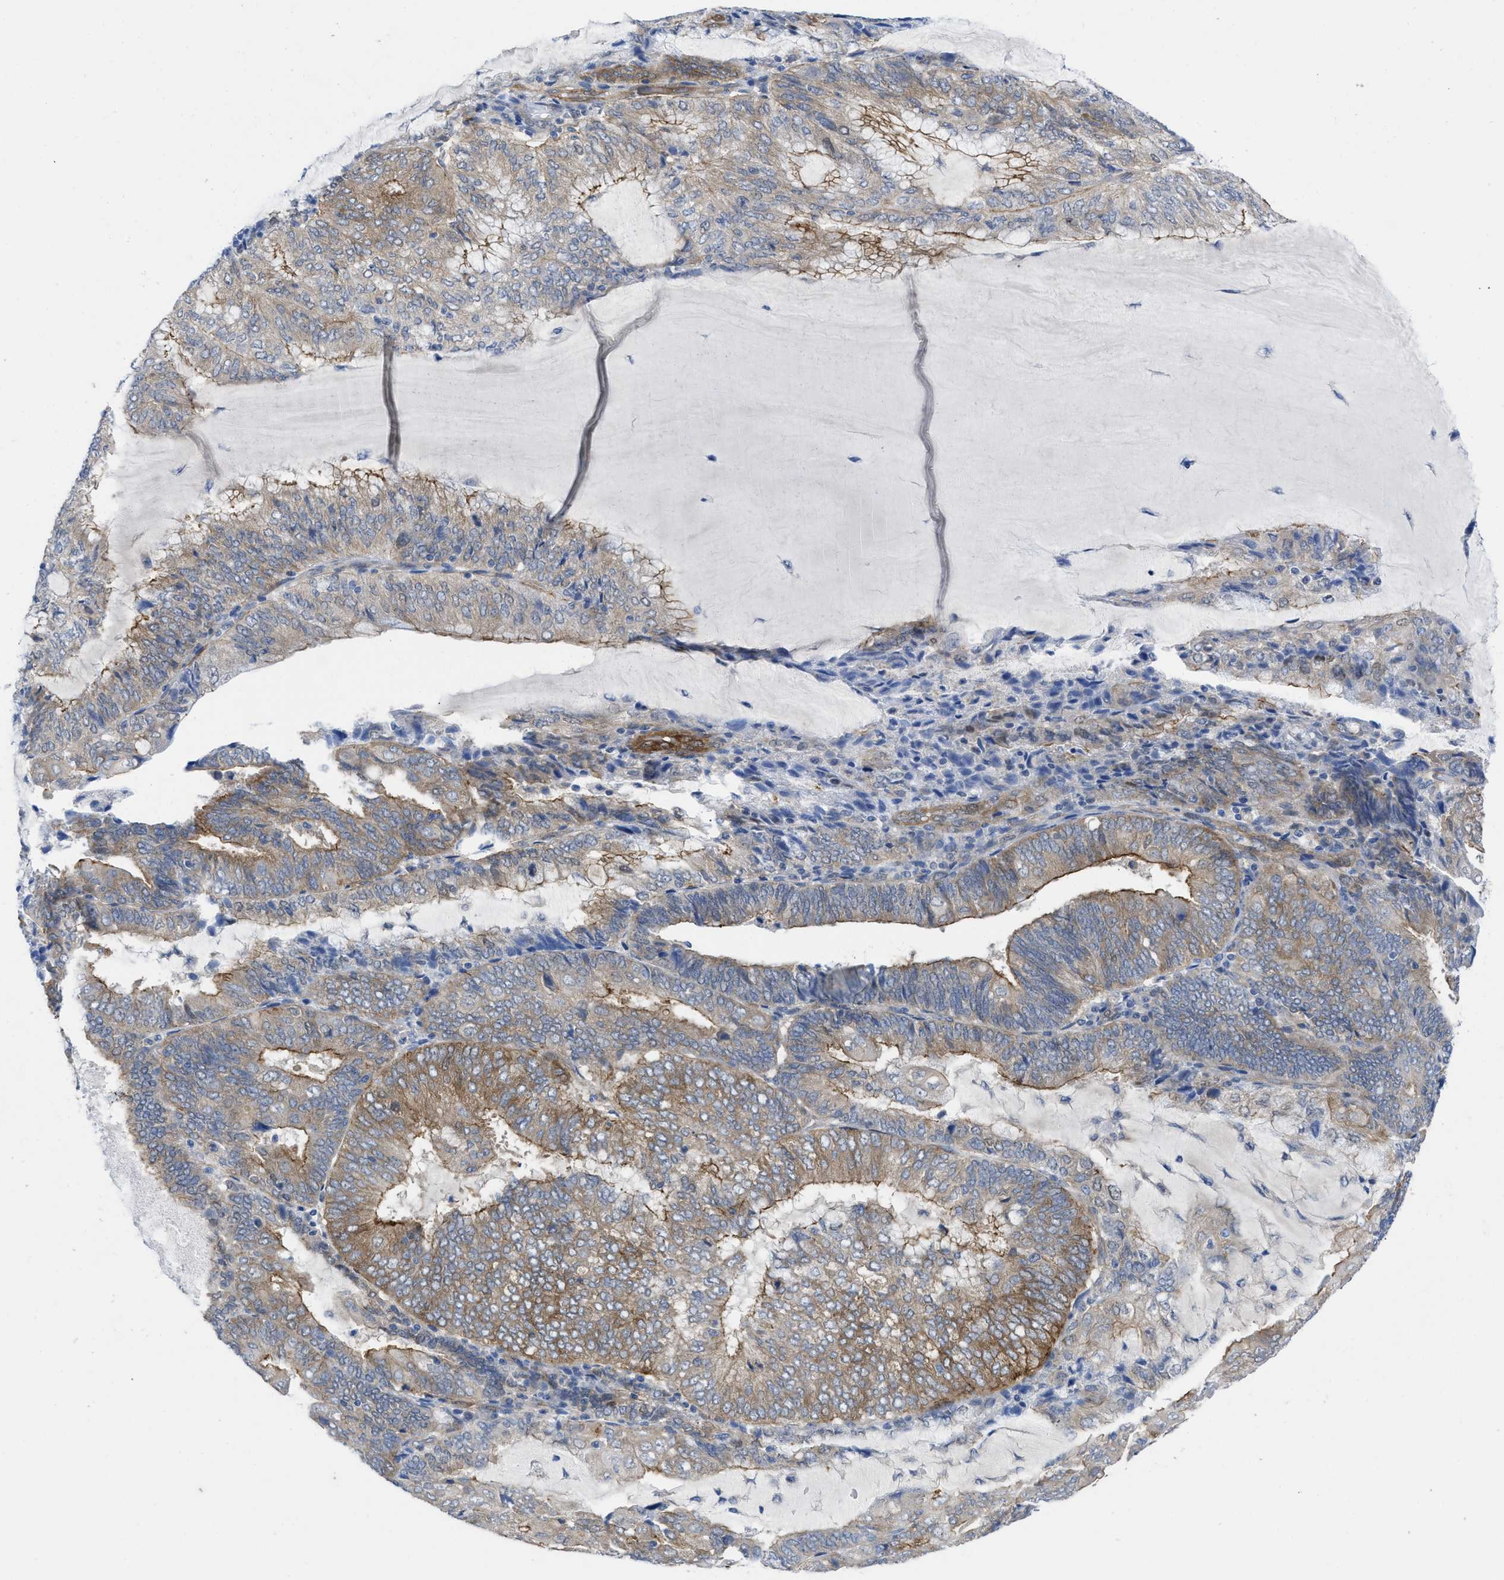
{"staining": {"intensity": "moderate", "quantity": ">75%", "location": "cytoplasmic/membranous"}, "tissue": "endometrial cancer", "cell_type": "Tumor cells", "image_type": "cancer", "snomed": [{"axis": "morphology", "description": "Adenocarcinoma, NOS"}, {"axis": "topography", "description": "Endometrium"}], "caption": "This micrograph reveals immunohistochemistry staining of human endometrial cancer, with medium moderate cytoplasmic/membranous positivity in about >75% of tumor cells.", "gene": "PDLIM5", "patient": {"sex": "female", "age": 81}}